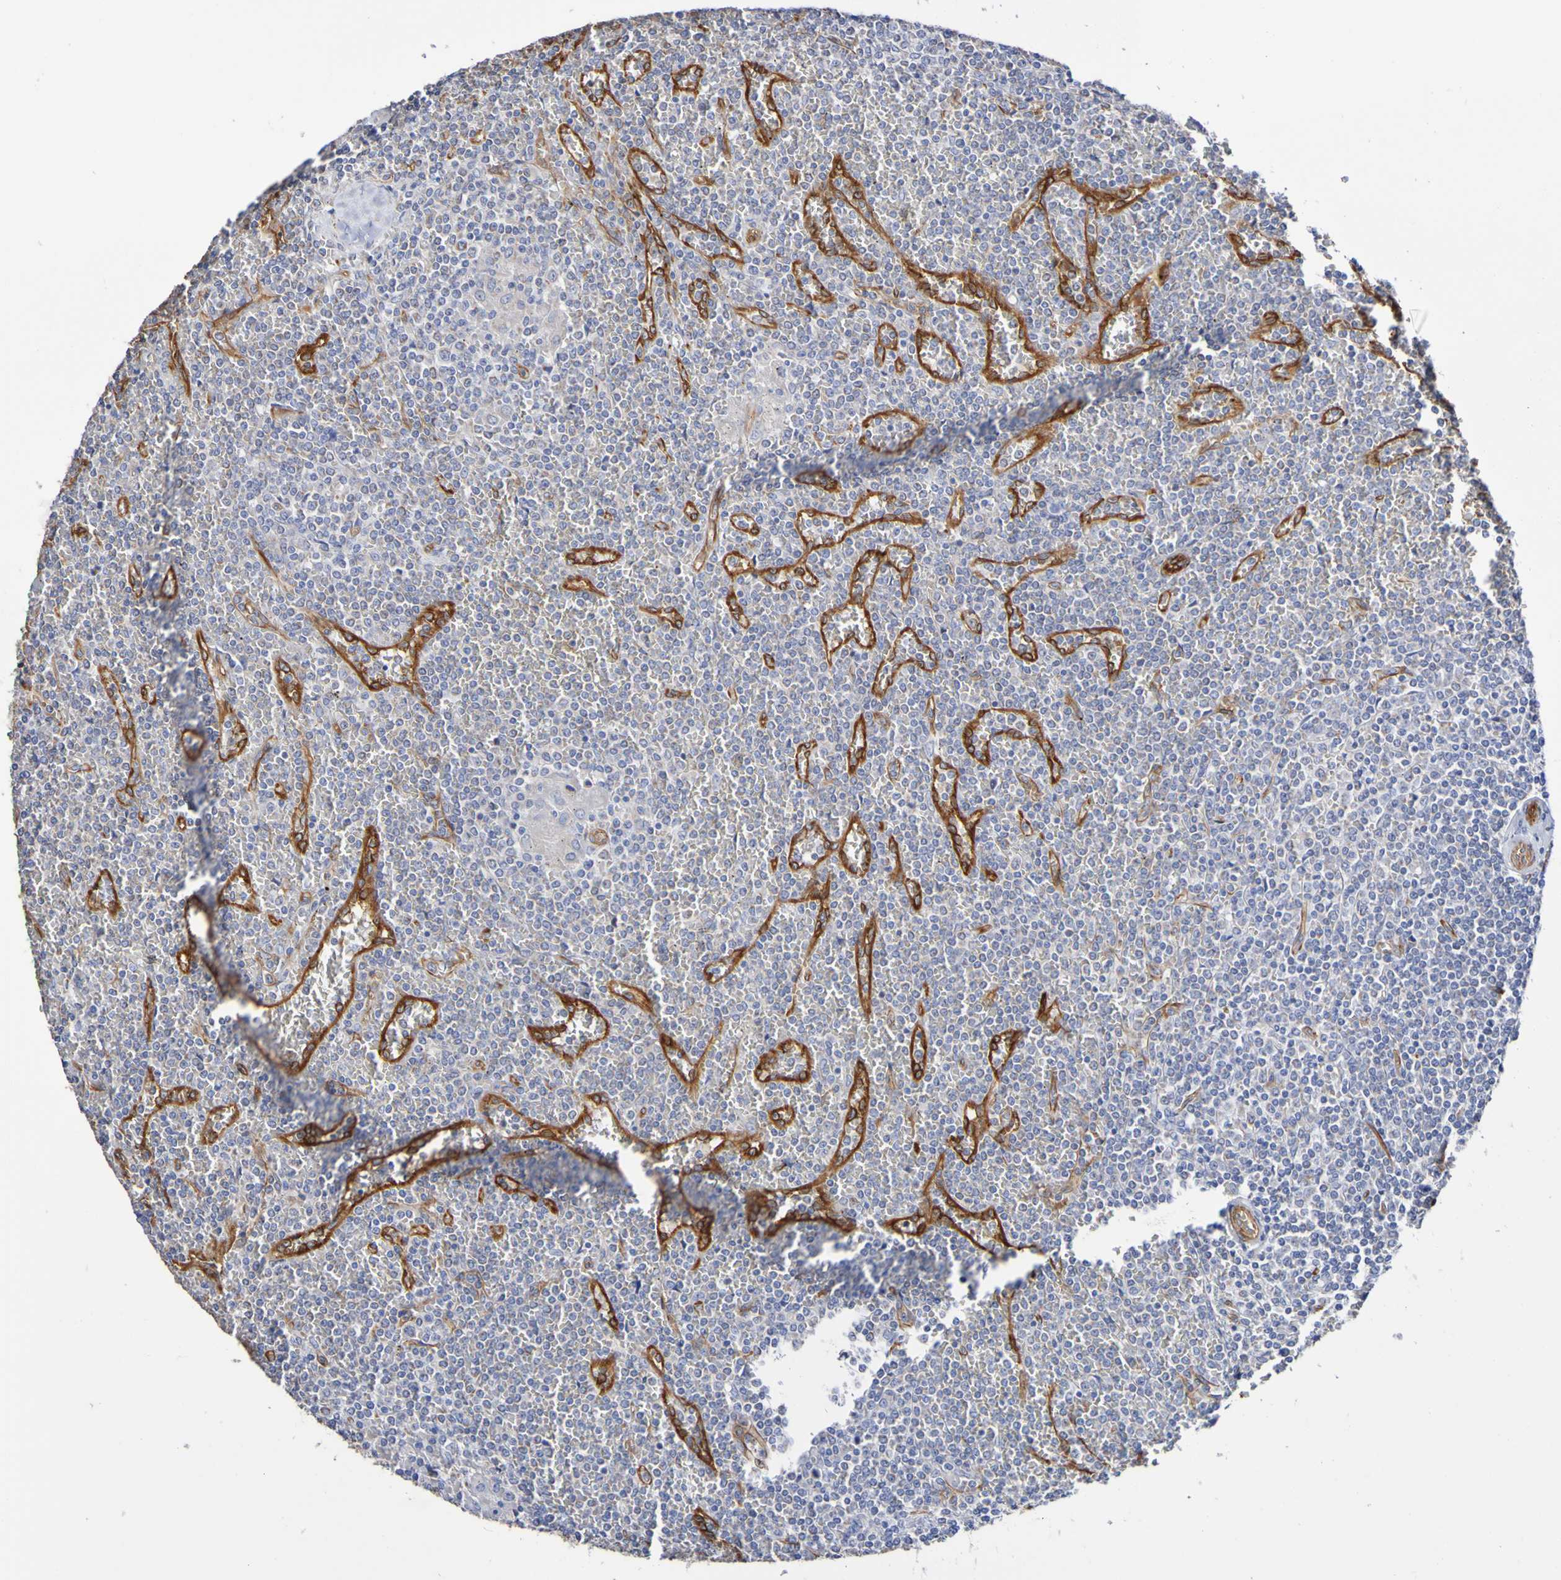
{"staining": {"intensity": "negative", "quantity": "none", "location": "none"}, "tissue": "lymphoma", "cell_type": "Tumor cells", "image_type": "cancer", "snomed": [{"axis": "morphology", "description": "Malignant lymphoma, non-Hodgkin's type, Low grade"}, {"axis": "topography", "description": "Spleen"}], "caption": "The IHC photomicrograph has no significant expression in tumor cells of lymphoma tissue.", "gene": "ELMOD3", "patient": {"sex": "female", "age": 19}}